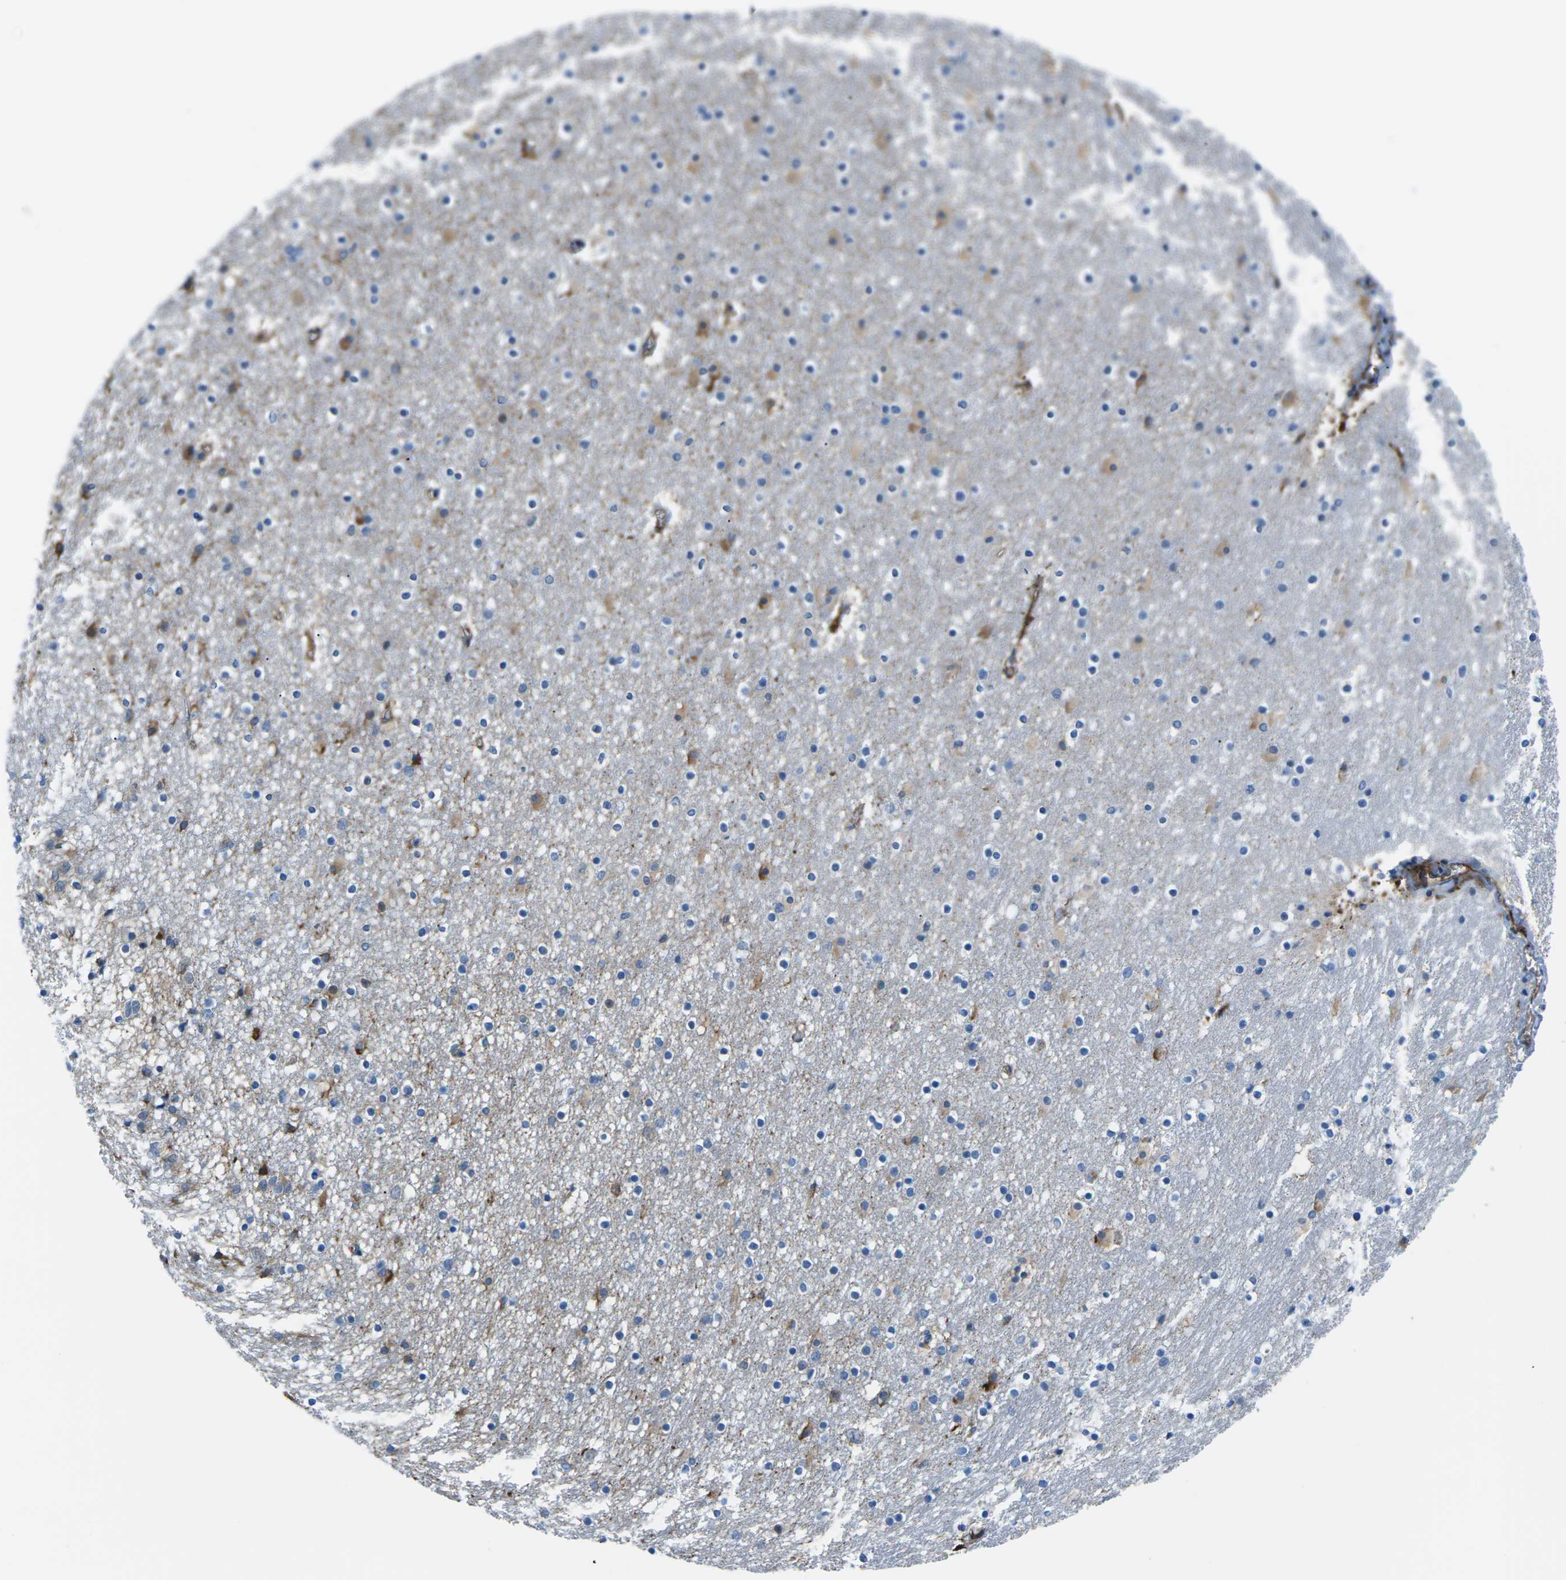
{"staining": {"intensity": "moderate", "quantity": "<25%", "location": "cytoplasmic/membranous"}, "tissue": "caudate", "cell_type": "Glial cells", "image_type": "normal", "snomed": [{"axis": "morphology", "description": "Normal tissue, NOS"}, {"axis": "topography", "description": "Lateral ventricle wall"}], "caption": "Immunohistochemical staining of unremarkable caudate shows <25% levels of moderate cytoplasmic/membranous protein expression in about <25% of glial cells.", "gene": "SOCS4", "patient": {"sex": "male", "age": 45}}